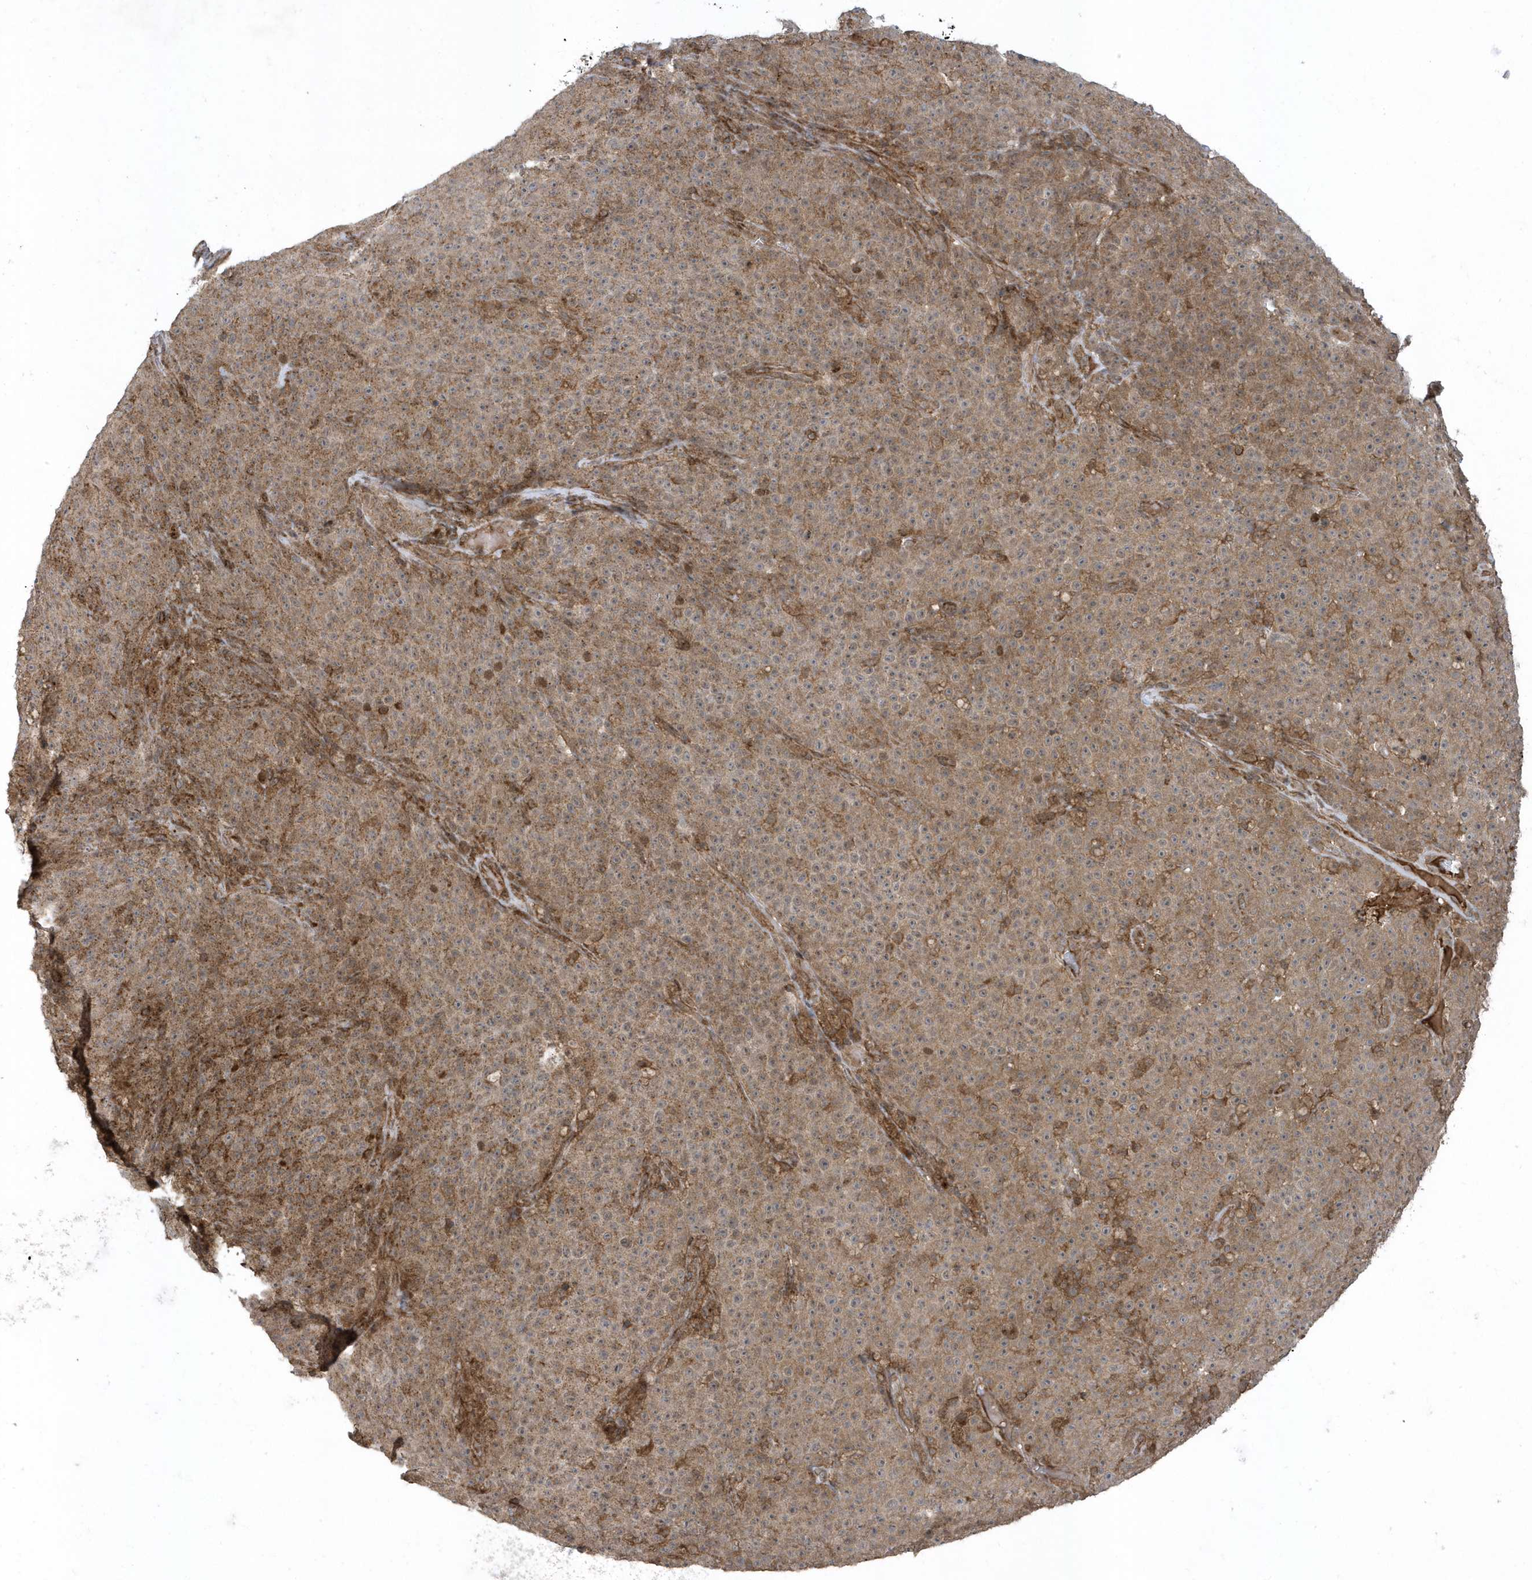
{"staining": {"intensity": "moderate", "quantity": ">75%", "location": "cytoplasmic/membranous"}, "tissue": "melanoma", "cell_type": "Tumor cells", "image_type": "cancer", "snomed": [{"axis": "morphology", "description": "Malignant melanoma, NOS"}, {"axis": "topography", "description": "Skin"}], "caption": "Protein staining of malignant melanoma tissue exhibits moderate cytoplasmic/membranous positivity in approximately >75% of tumor cells.", "gene": "STAMBP", "patient": {"sex": "female", "age": 82}}